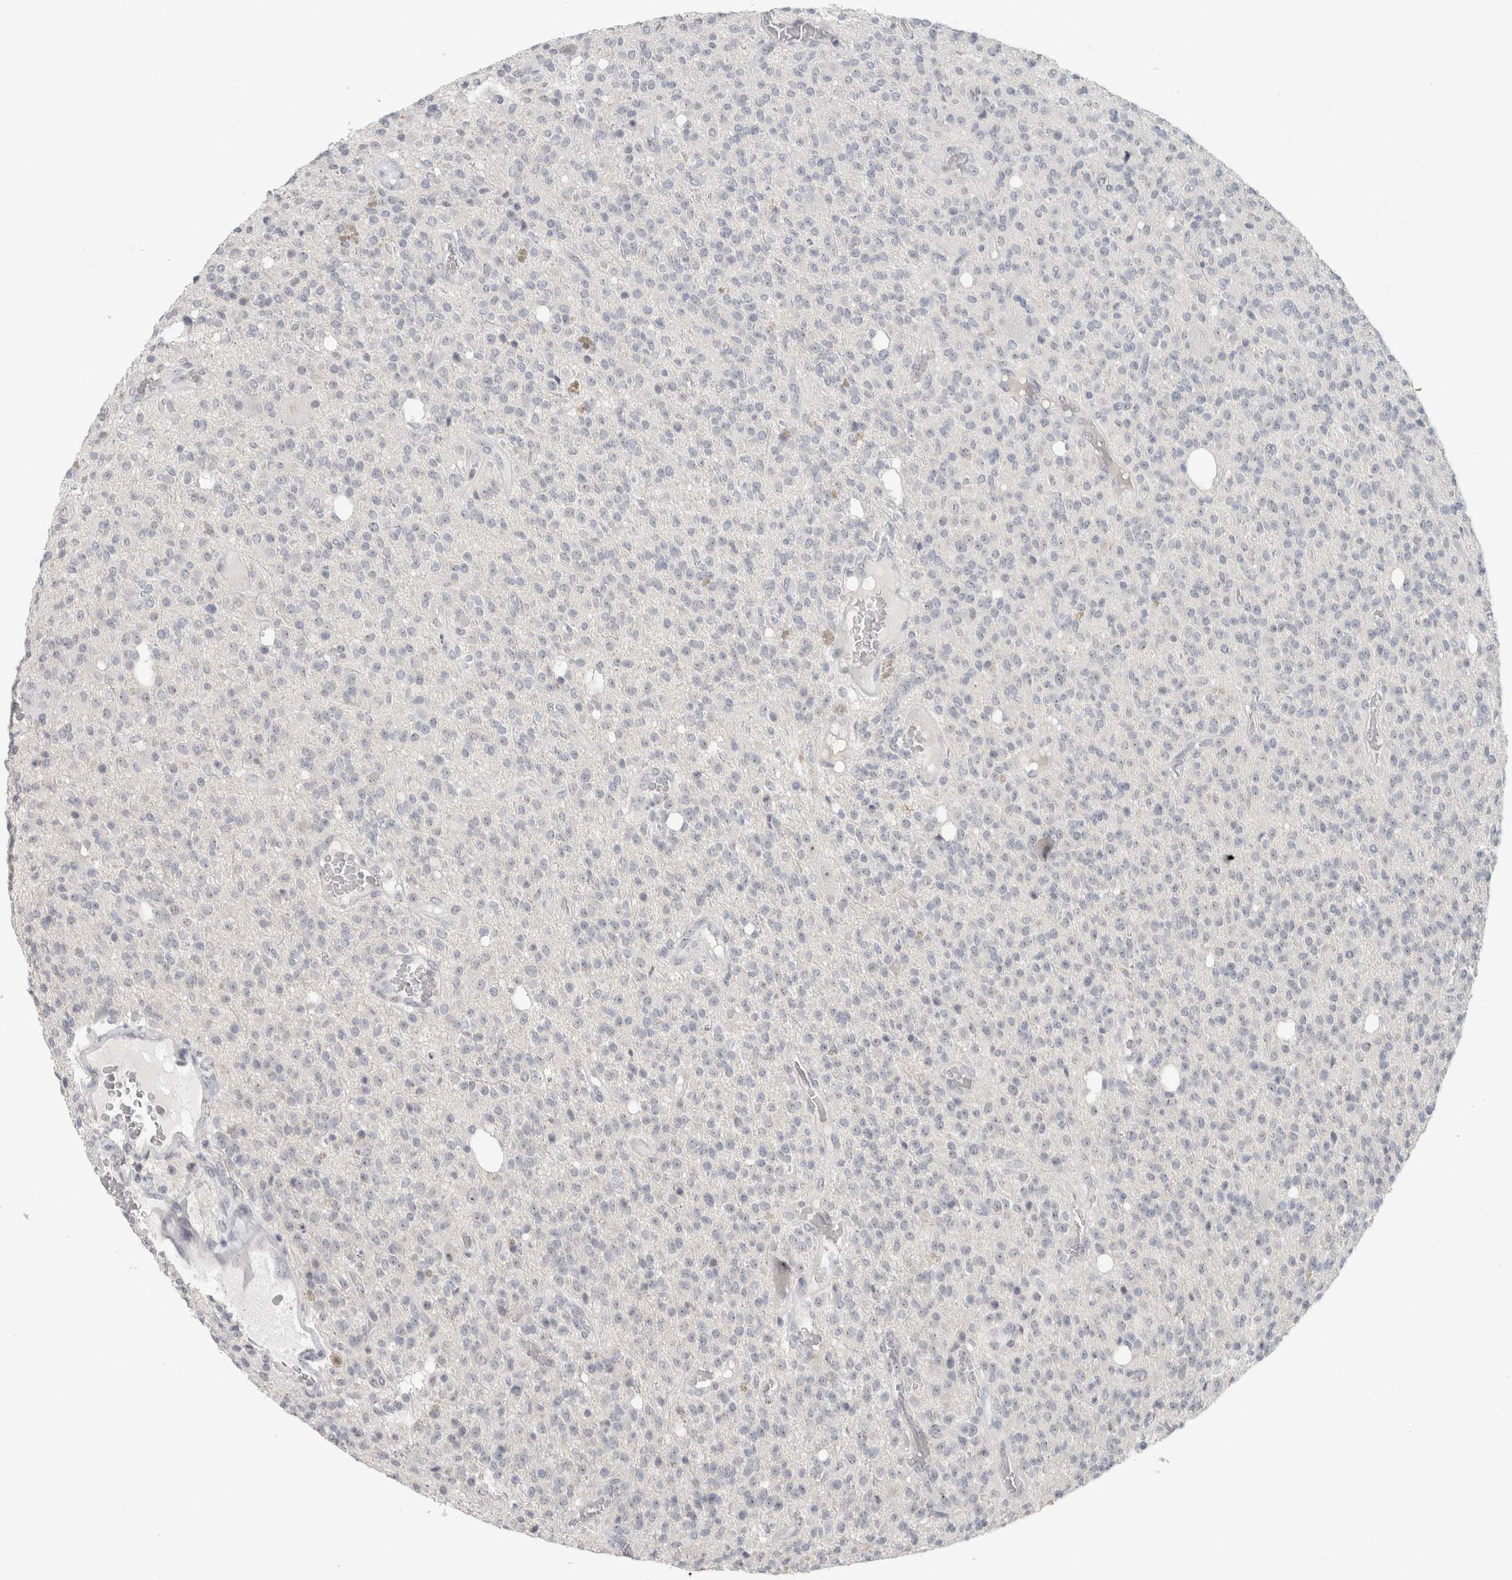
{"staining": {"intensity": "negative", "quantity": "none", "location": "none"}, "tissue": "glioma", "cell_type": "Tumor cells", "image_type": "cancer", "snomed": [{"axis": "morphology", "description": "Glioma, malignant, High grade"}, {"axis": "topography", "description": "Brain"}], "caption": "A micrograph of malignant glioma (high-grade) stained for a protein reveals no brown staining in tumor cells.", "gene": "FMR1NB", "patient": {"sex": "male", "age": 34}}